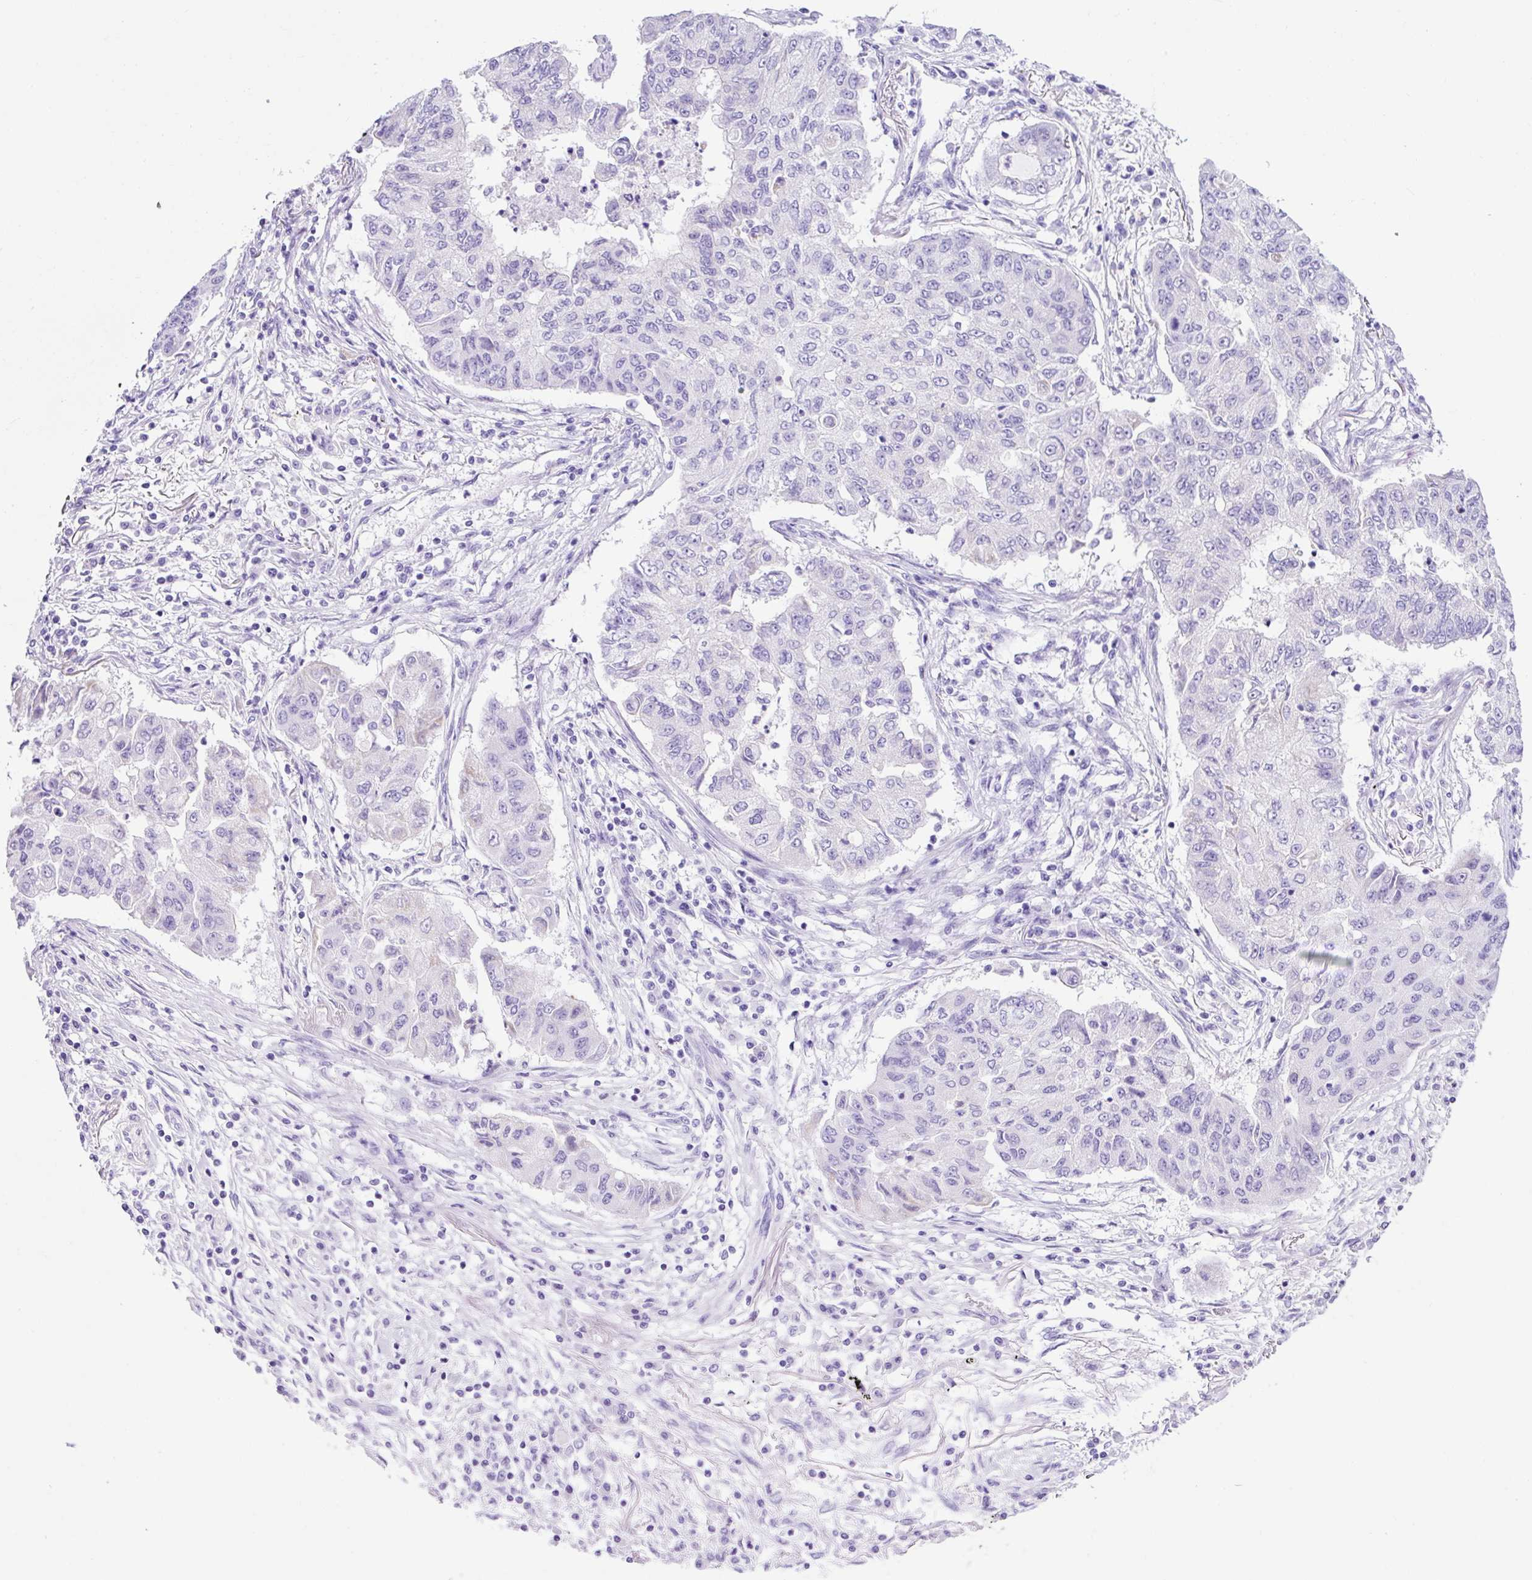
{"staining": {"intensity": "negative", "quantity": "none", "location": "none"}, "tissue": "lung cancer", "cell_type": "Tumor cells", "image_type": "cancer", "snomed": [{"axis": "morphology", "description": "Squamous cell carcinoma, NOS"}, {"axis": "topography", "description": "Lung"}], "caption": "DAB immunohistochemical staining of human squamous cell carcinoma (lung) exhibits no significant positivity in tumor cells. (Immunohistochemistry (ihc), brightfield microscopy, high magnification).", "gene": "KRT12", "patient": {"sex": "male", "age": 74}}